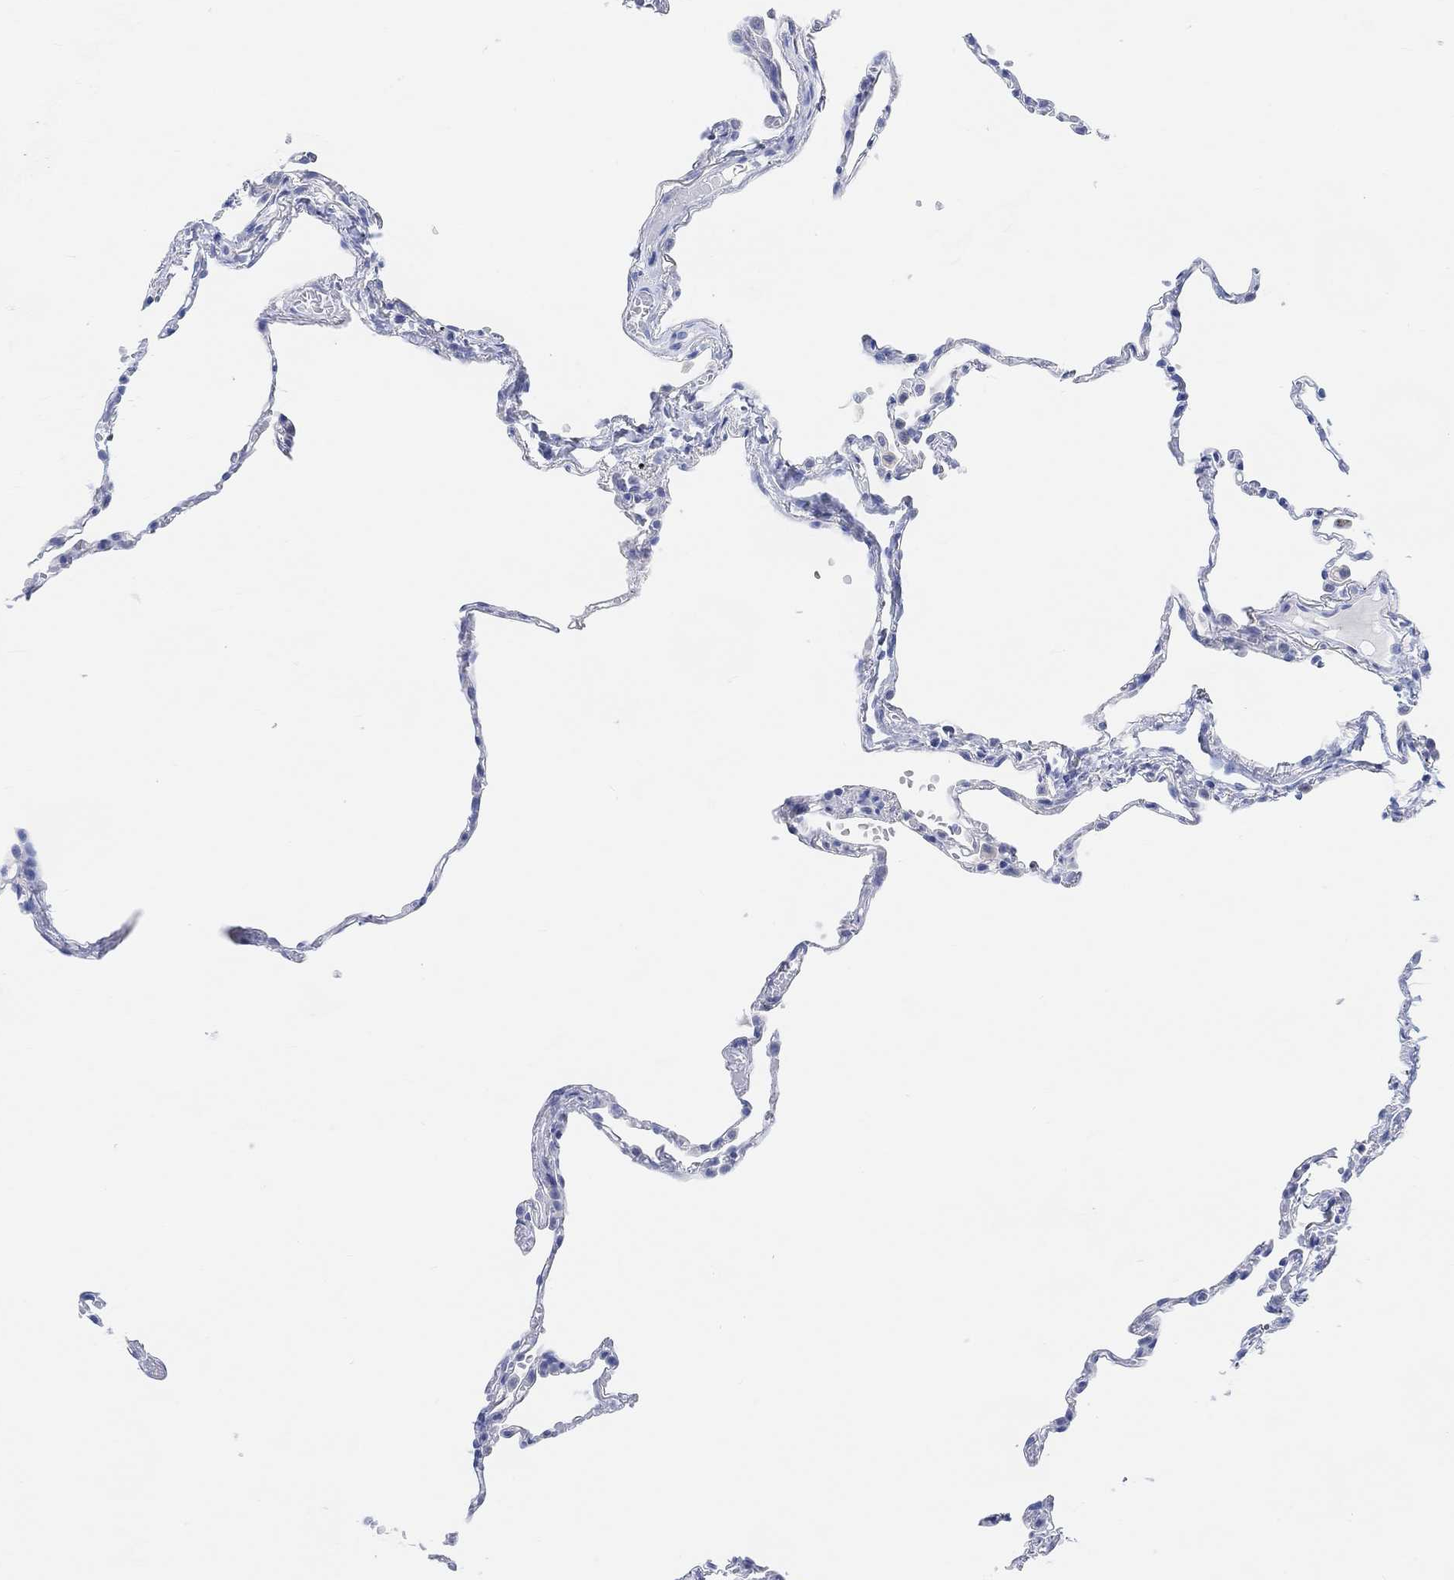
{"staining": {"intensity": "negative", "quantity": "none", "location": "none"}, "tissue": "lung", "cell_type": "Alveolar cells", "image_type": "normal", "snomed": [{"axis": "morphology", "description": "Normal tissue, NOS"}, {"axis": "topography", "description": "Lung"}], "caption": "A photomicrograph of human lung is negative for staining in alveolar cells. Nuclei are stained in blue.", "gene": "ENO4", "patient": {"sex": "male", "age": 78}}